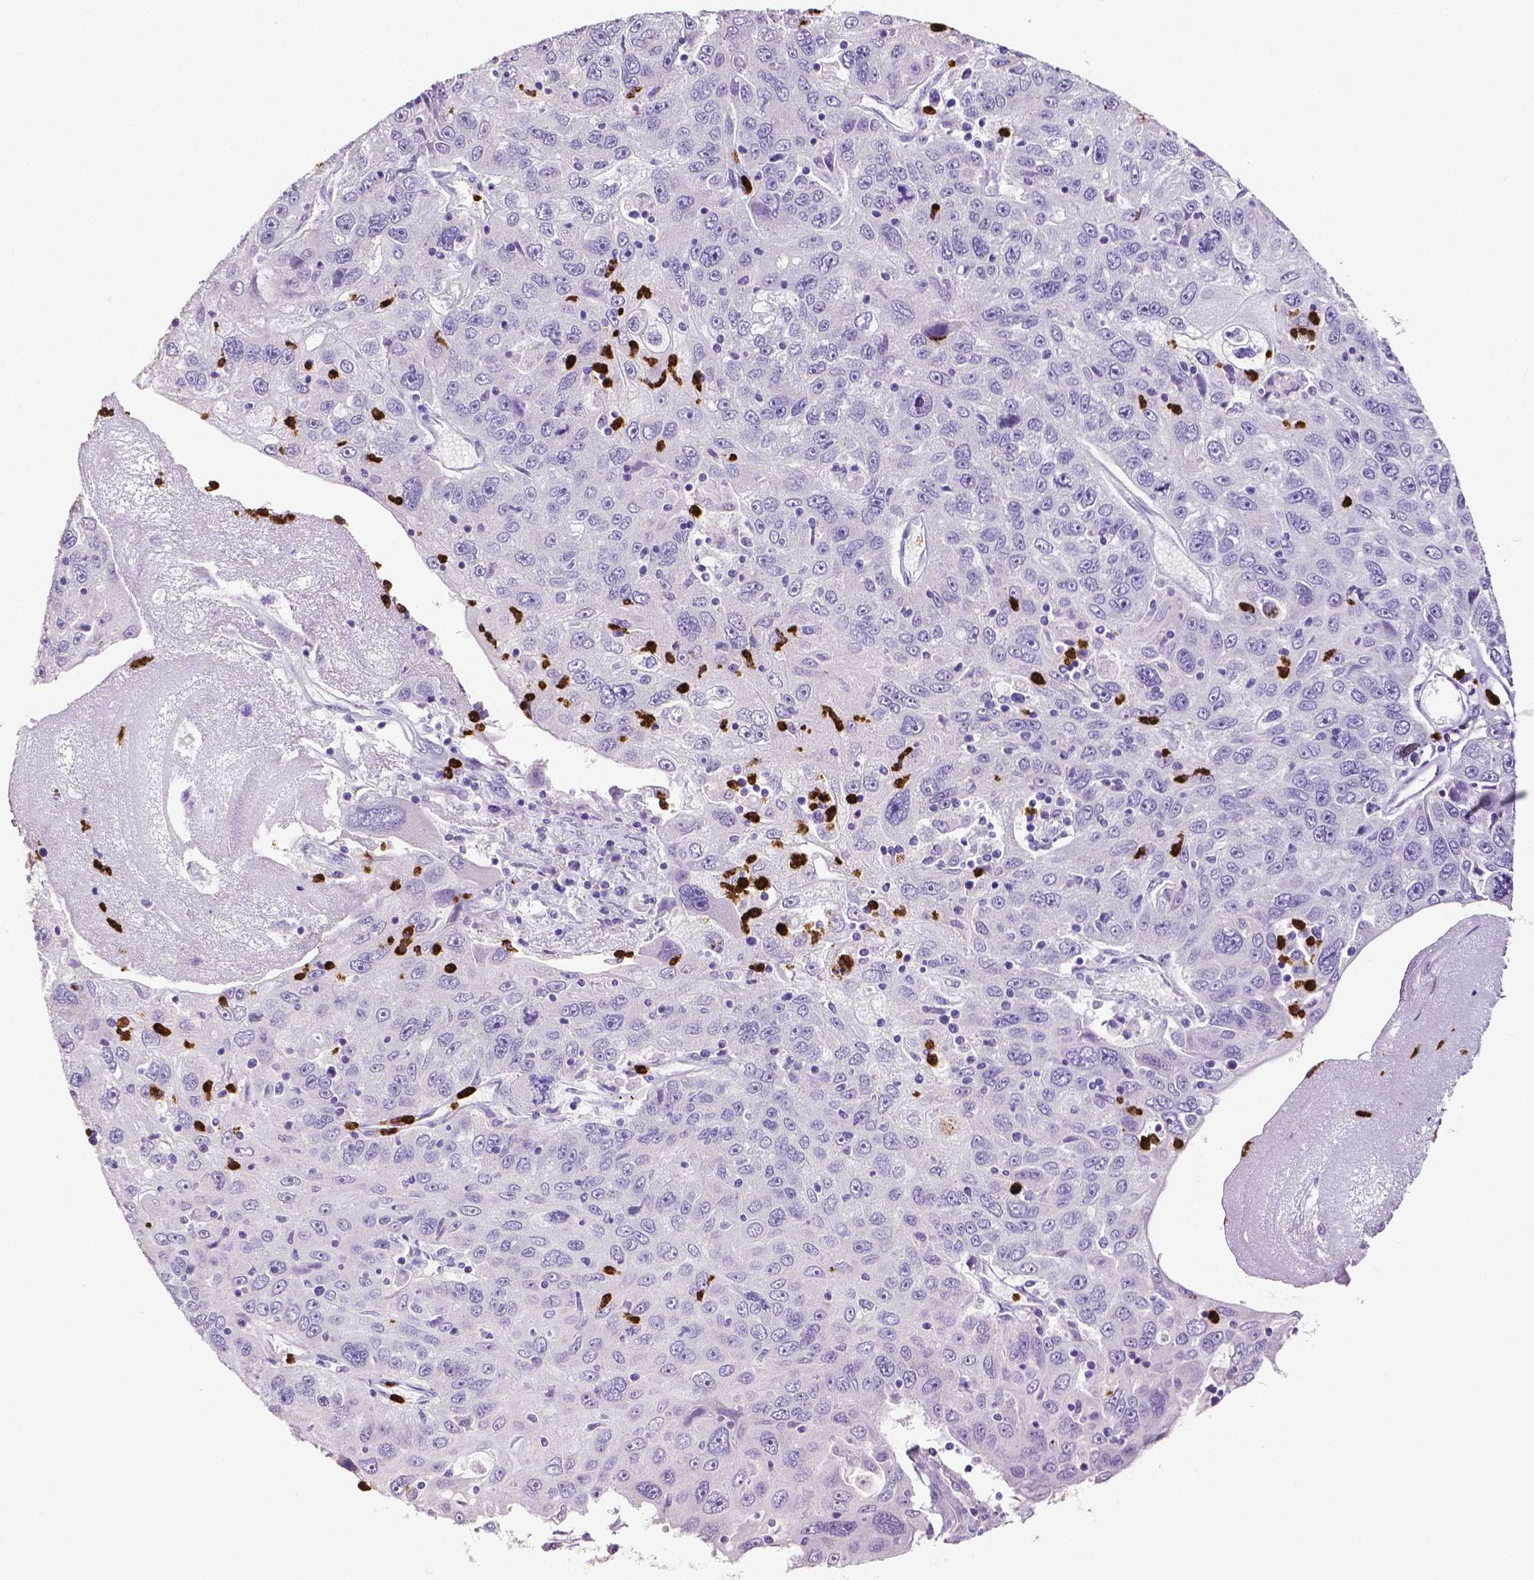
{"staining": {"intensity": "negative", "quantity": "none", "location": "none"}, "tissue": "stomach cancer", "cell_type": "Tumor cells", "image_type": "cancer", "snomed": [{"axis": "morphology", "description": "Adenocarcinoma, NOS"}, {"axis": "topography", "description": "Stomach"}], "caption": "Immunohistochemical staining of adenocarcinoma (stomach) shows no significant positivity in tumor cells.", "gene": "MMP9", "patient": {"sex": "male", "age": 56}}